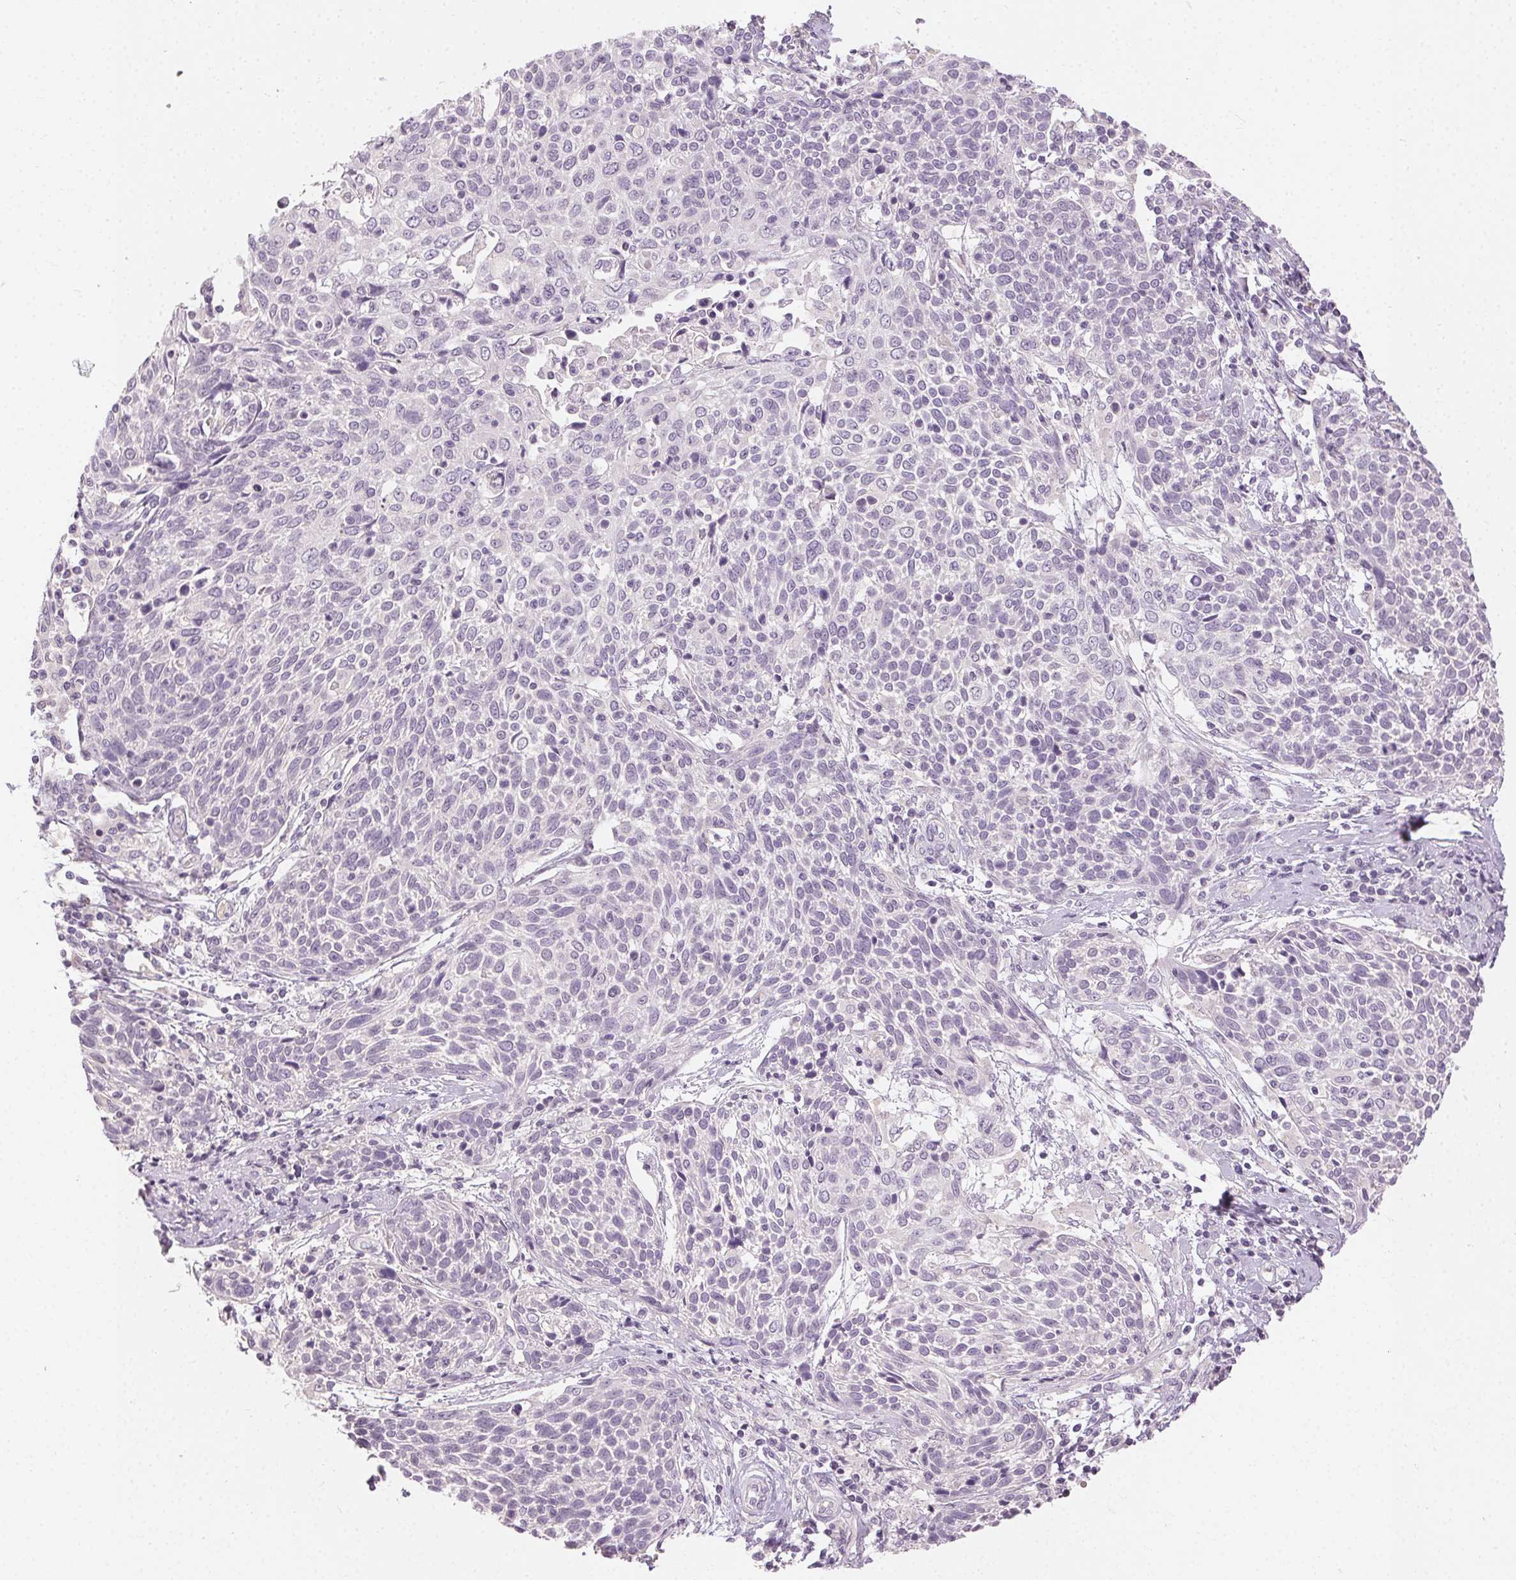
{"staining": {"intensity": "negative", "quantity": "none", "location": "none"}, "tissue": "cervical cancer", "cell_type": "Tumor cells", "image_type": "cancer", "snomed": [{"axis": "morphology", "description": "Squamous cell carcinoma, NOS"}, {"axis": "topography", "description": "Cervix"}], "caption": "Immunohistochemical staining of human cervical squamous cell carcinoma displays no significant expression in tumor cells.", "gene": "CLTRN", "patient": {"sex": "female", "age": 61}}